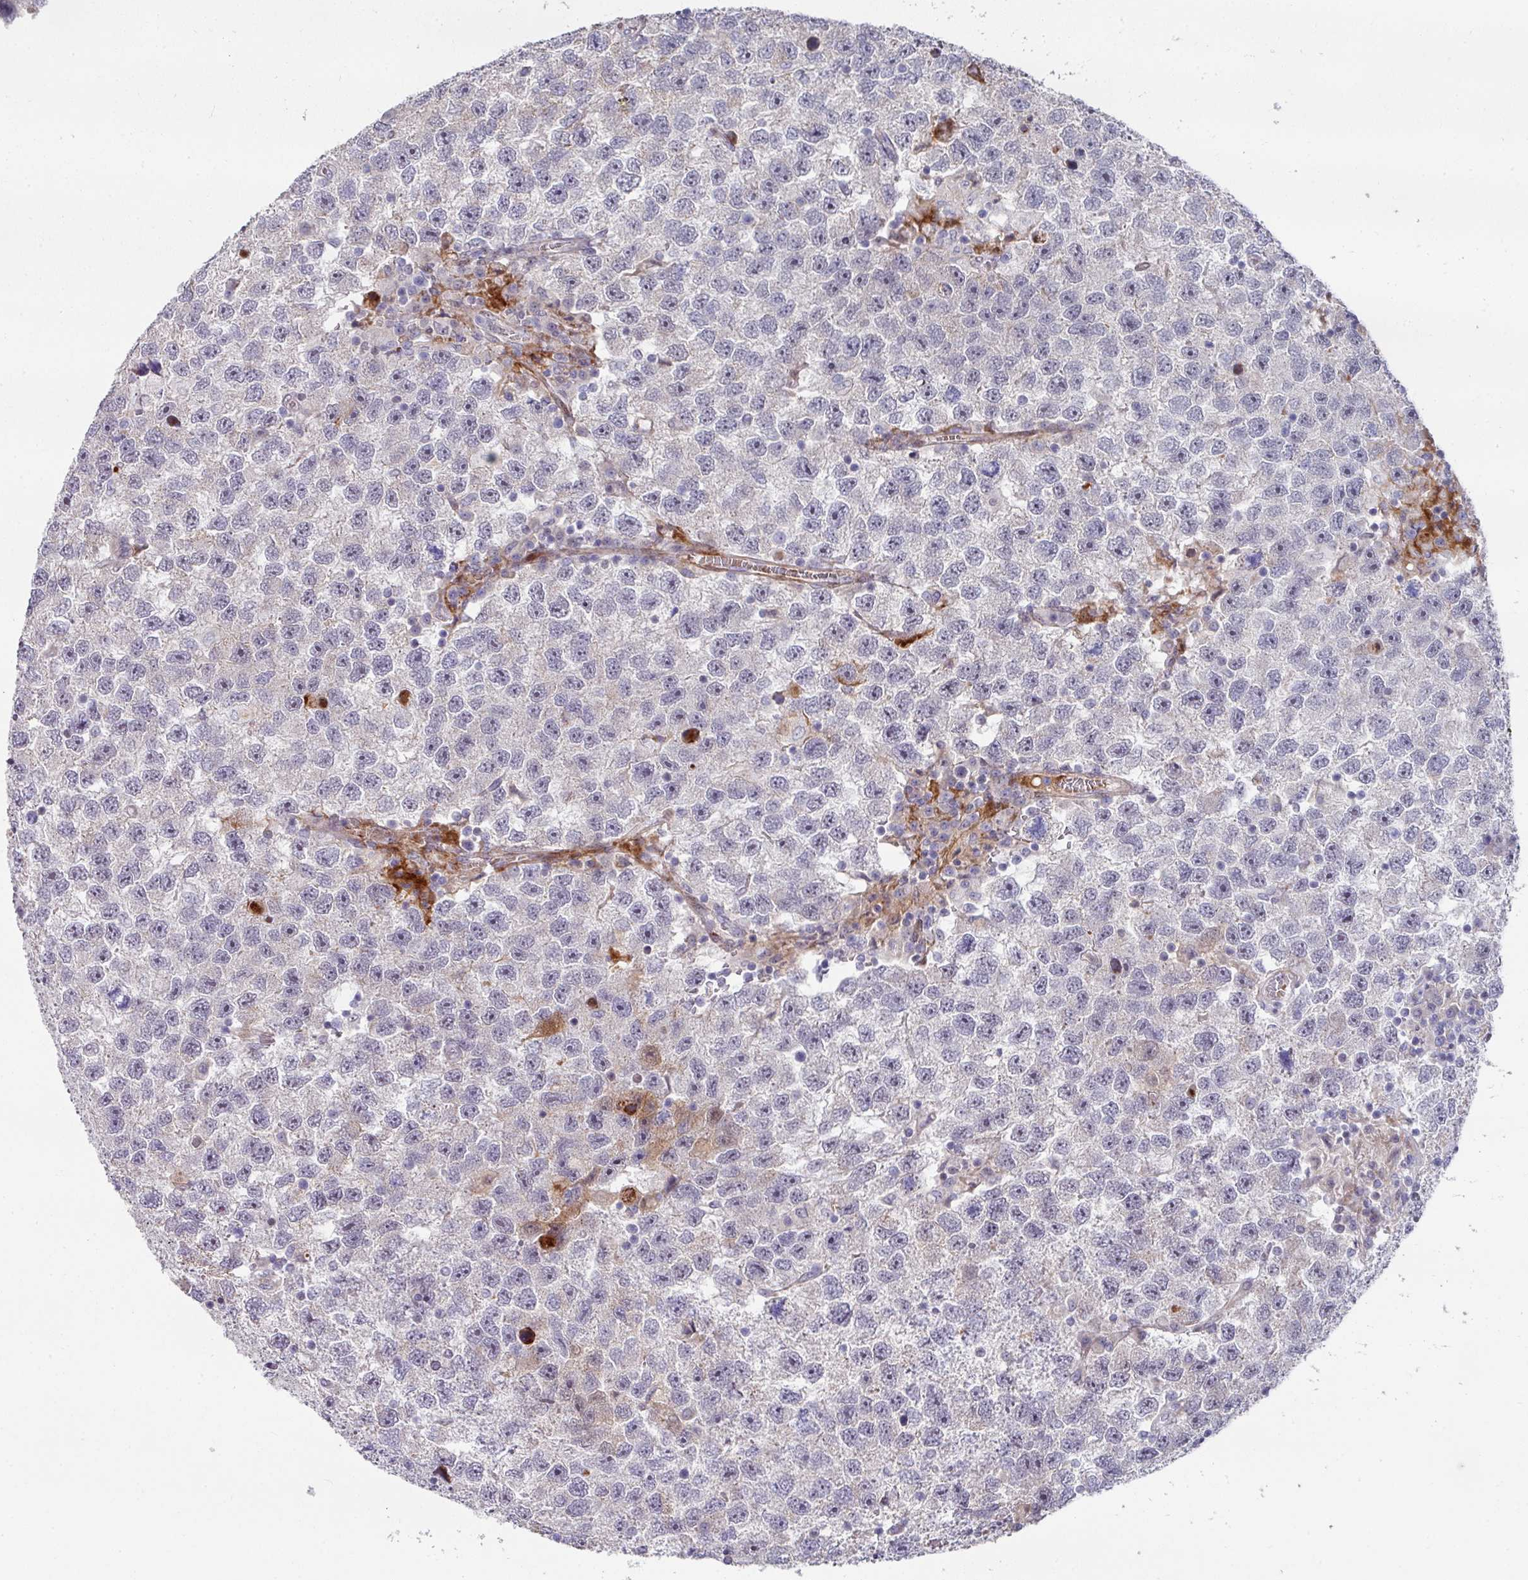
{"staining": {"intensity": "negative", "quantity": "none", "location": "none"}, "tissue": "testis cancer", "cell_type": "Tumor cells", "image_type": "cancer", "snomed": [{"axis": "morphology", "description": "Seminoma, NOS"}, {"axis": "topography", "description": "Testis"}], "caption": "Protein analysis of testis cancer displays no significant positivity in tumor cells.", "gene": "CBX7", "patient": {"sex": "male", "age": 26}}